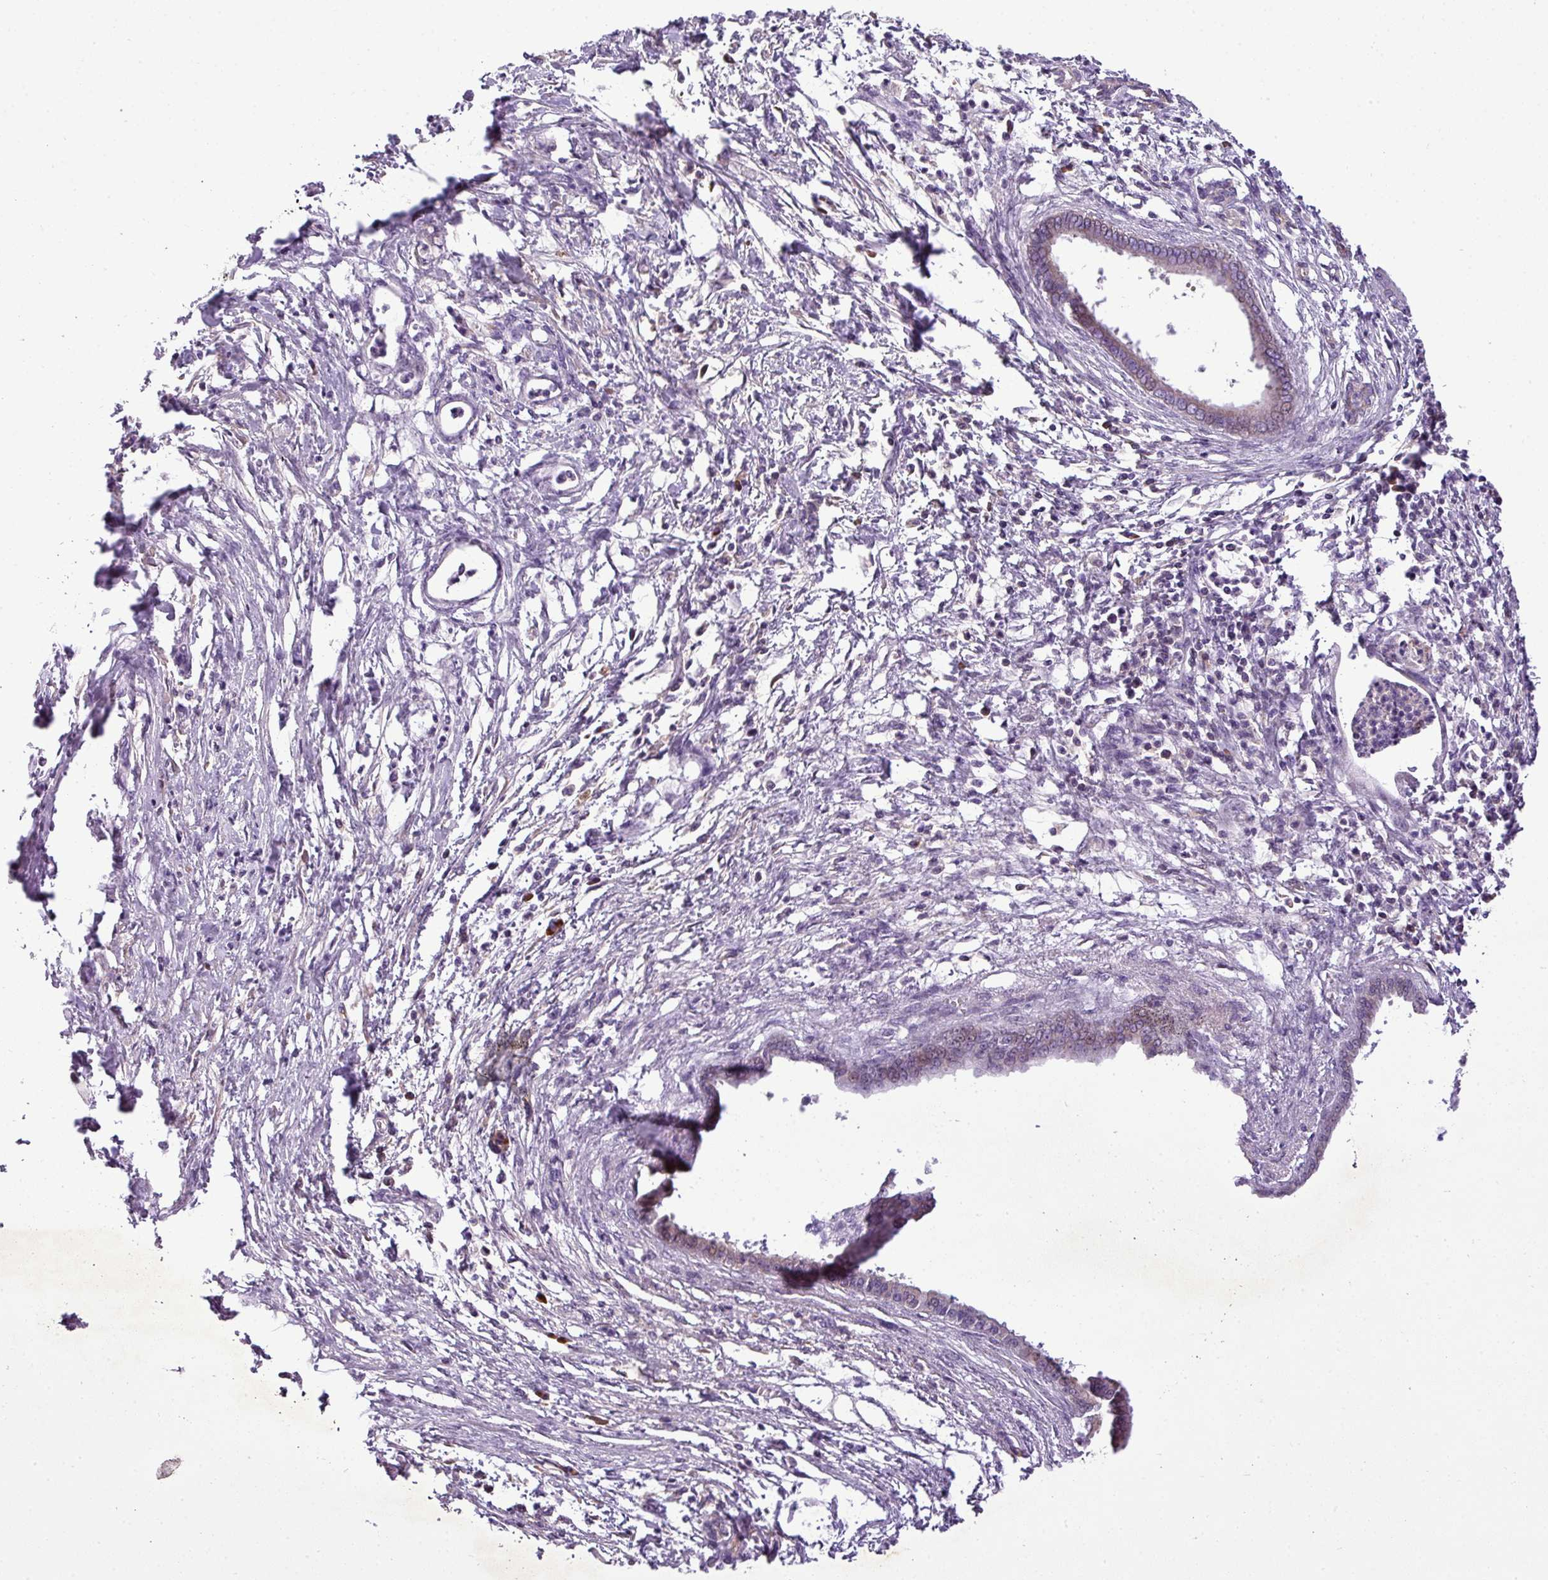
{"staining": {"intensity": "negative", "quantity": "none", "location": "none"}, "tissue": "pancreatic cancer", "cell_type": "Tumor cells", "image_type": "cancer", "snomed": [{"axis": "morphology", "description": "Adenocarcinoma, NOS"}, {"axis": "topography", "description": "Pancreas"}], "caption": "An immunohistochemistry (IHC) histopathology image of pancreatic cancer is shown. There is no staining in tumor cells of pancreatic cancer. (Stains: DAB (3,3'-diaminobenzidine) immunohistochemistry with hematoxylin counter stain, Microscopy: brightfield microscopy at high magnification).", "gene": "C4B", "patient": {"sex": "female", "age": 55}}